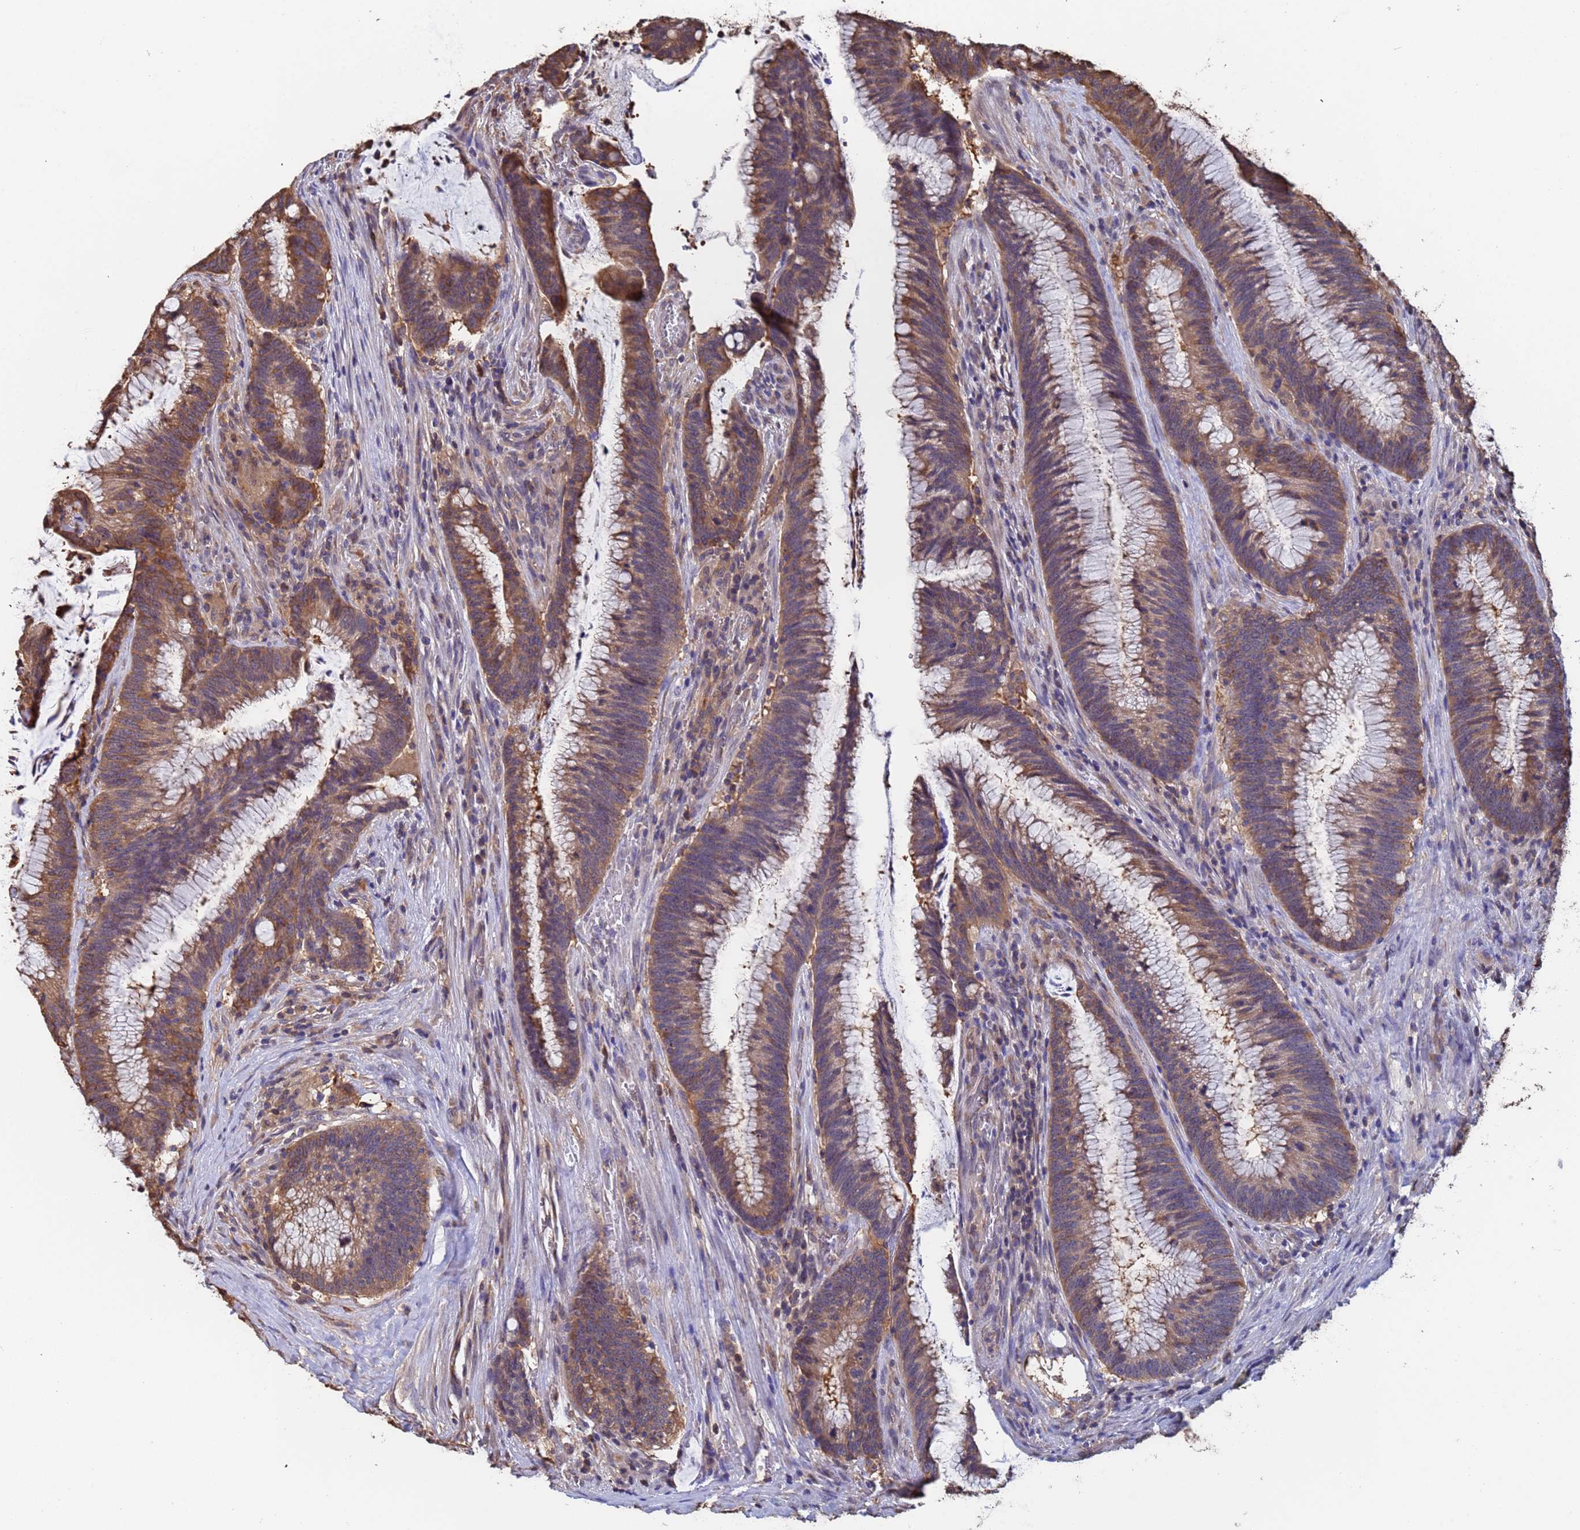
{"staining": {"intensity": "moderate", "quantity": ">75%", "location": "cytoplasmic/membranous"}, "tissue": "colorectal cancer", "cell_type": "Tumor cells", "image_type": "cancer", "snomed": [{"axis": "morphology", "description": "Adenocarcinoma, NOS"}, {"axis": "topography", "description": "Rectum"}], "caption": "Immunohistochemistry (IHC) of adenocarcinoma (colorectal) shows medium levels of moderate cytoplasmic/membranous staining in about >75% of tumor cells.", "gene": "FAM25A", "patient": {"sex": "female", "age": 77}}